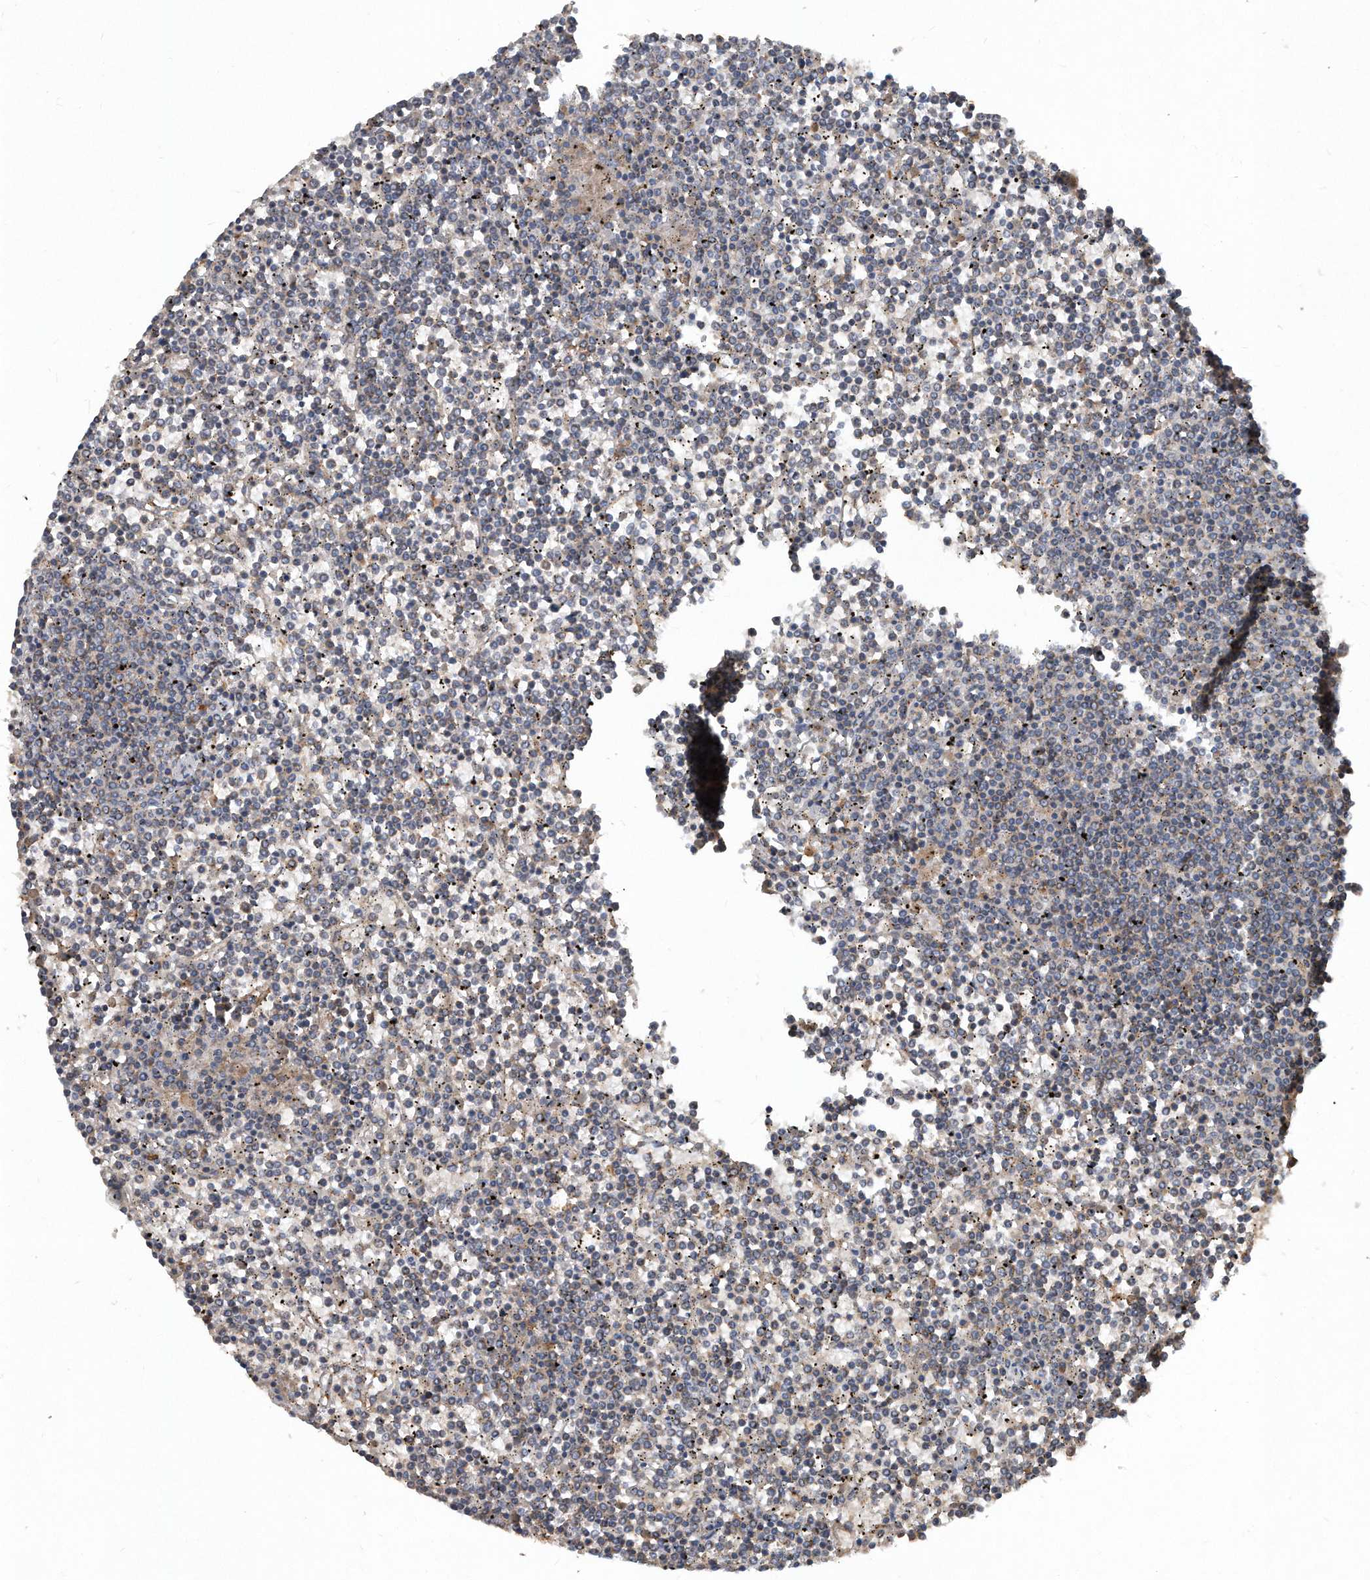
{"staining": {"intensity": "negative", "quantity": "none", "location": "none"}, "tissue": "lymphoma", "cell_type": "Tumor cells", "image_type": "cancer", "snomed": [{"axis": "morphology", "description": "Malignant lymphoma, non-Hodgkin's type, Low grade"}, {"axis": "topography", "description": "Spleen"}], "caption": "Low-grade malignant lymphoma, non-Hodgkin's type was stained to show a protein in brown. There is no significant positivity in tumor cells.", "gene": "SDHA", "patient": {"sex": "female", "age": 19}}